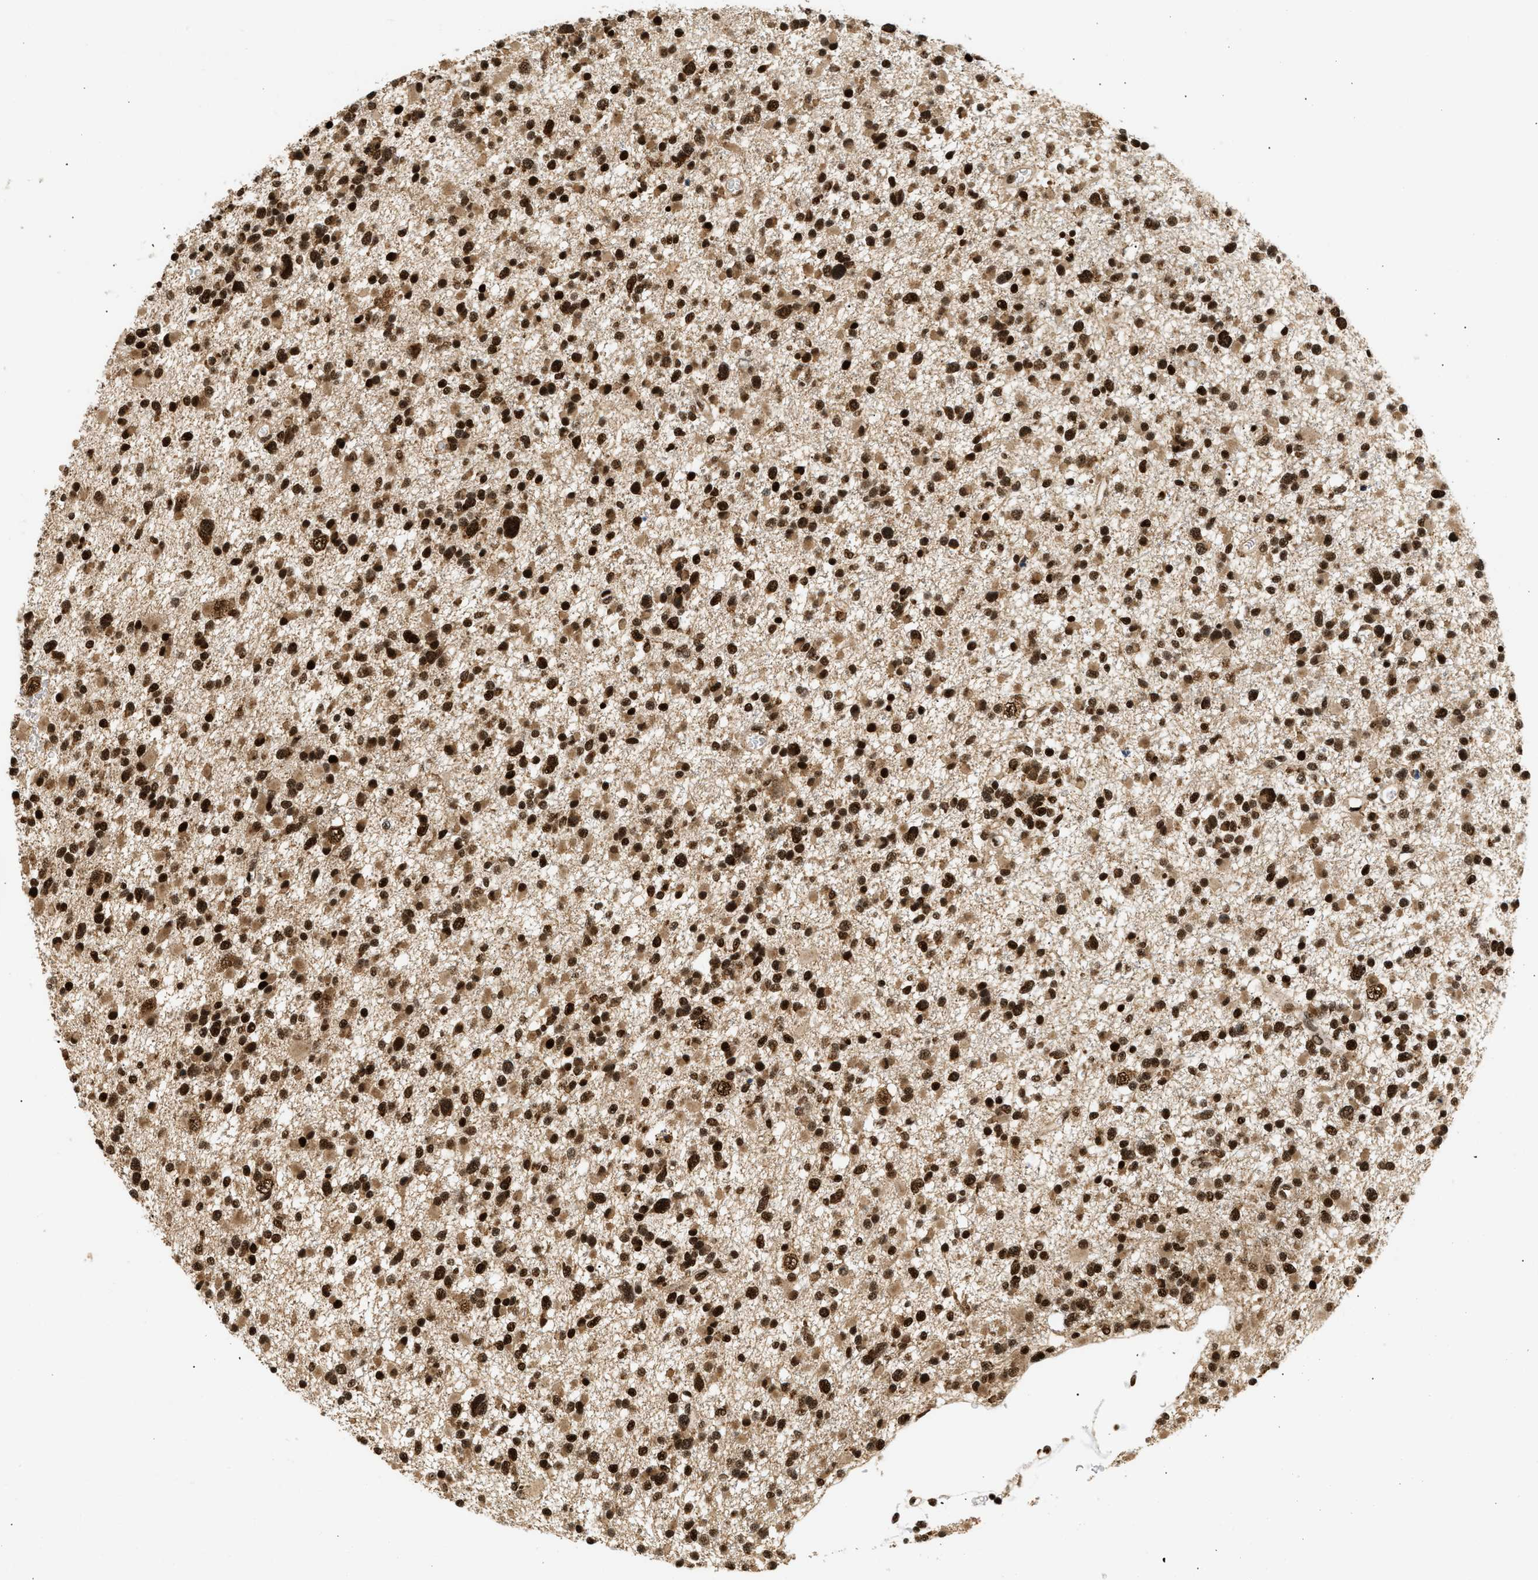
{"staining": {"intensity": "strong", "quantity": ">75%", "location": "cytoplasmic/membranous,nuclear"}, "tissue": "glioma", "cell_type": "Tumor cells", "image_type": "cancer", "snomed": [{"axis": "morphology", "description": "Glioma, malignant, Low grade"}, {"axis": "topography", "description": "Brain"}], "caption": "Human low-grade glioma (malignant) stained for a protein (brown) displays strong cytoplasmic/membranous and nuclear positive positivity in approximately >75% of tumor cells.", "gene": "RBM5", "patient": {"sex": "female", "age": 22}}